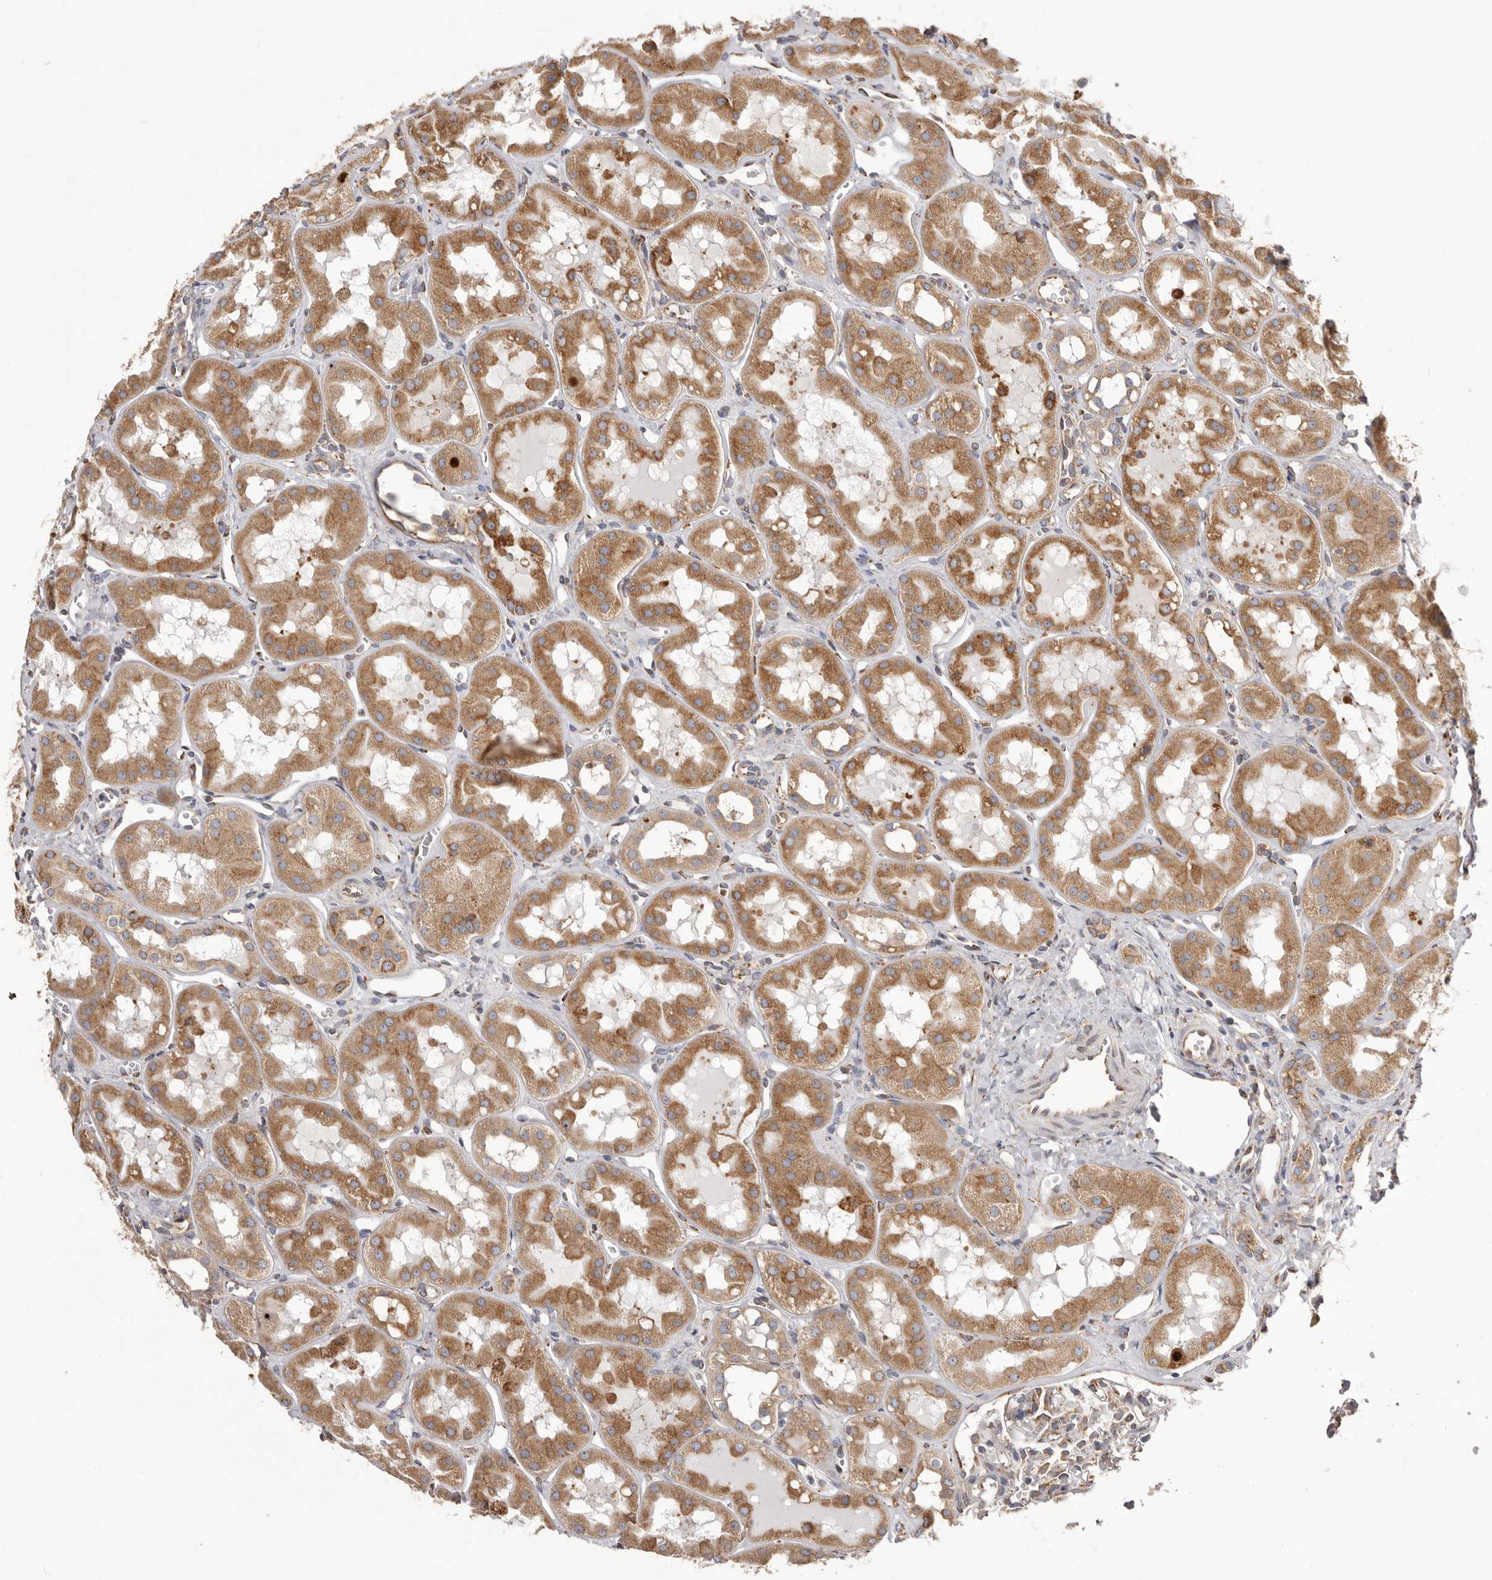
{"staining": {"intensity": "moderate", "quantity": "25%-75%", "location": "cytoplasmic/membranous"}, "tissue": "kidney", "cell_type": "Cells in glomeruli", "image_type": "normal", "snomed": [{"axis": "morphology", "description": "Normal tissue, NOS"}, {"axis": "topography", "description": "Kidney"}], "caption": "This is a micrograph of immunohistochemistry staining of normal kidney, which shows moderate positivity in the cytoplasmic/membranous of cells in glomeruli.", "gene": "QRSL1", "patient": {"sex": "male", "age": 16}}